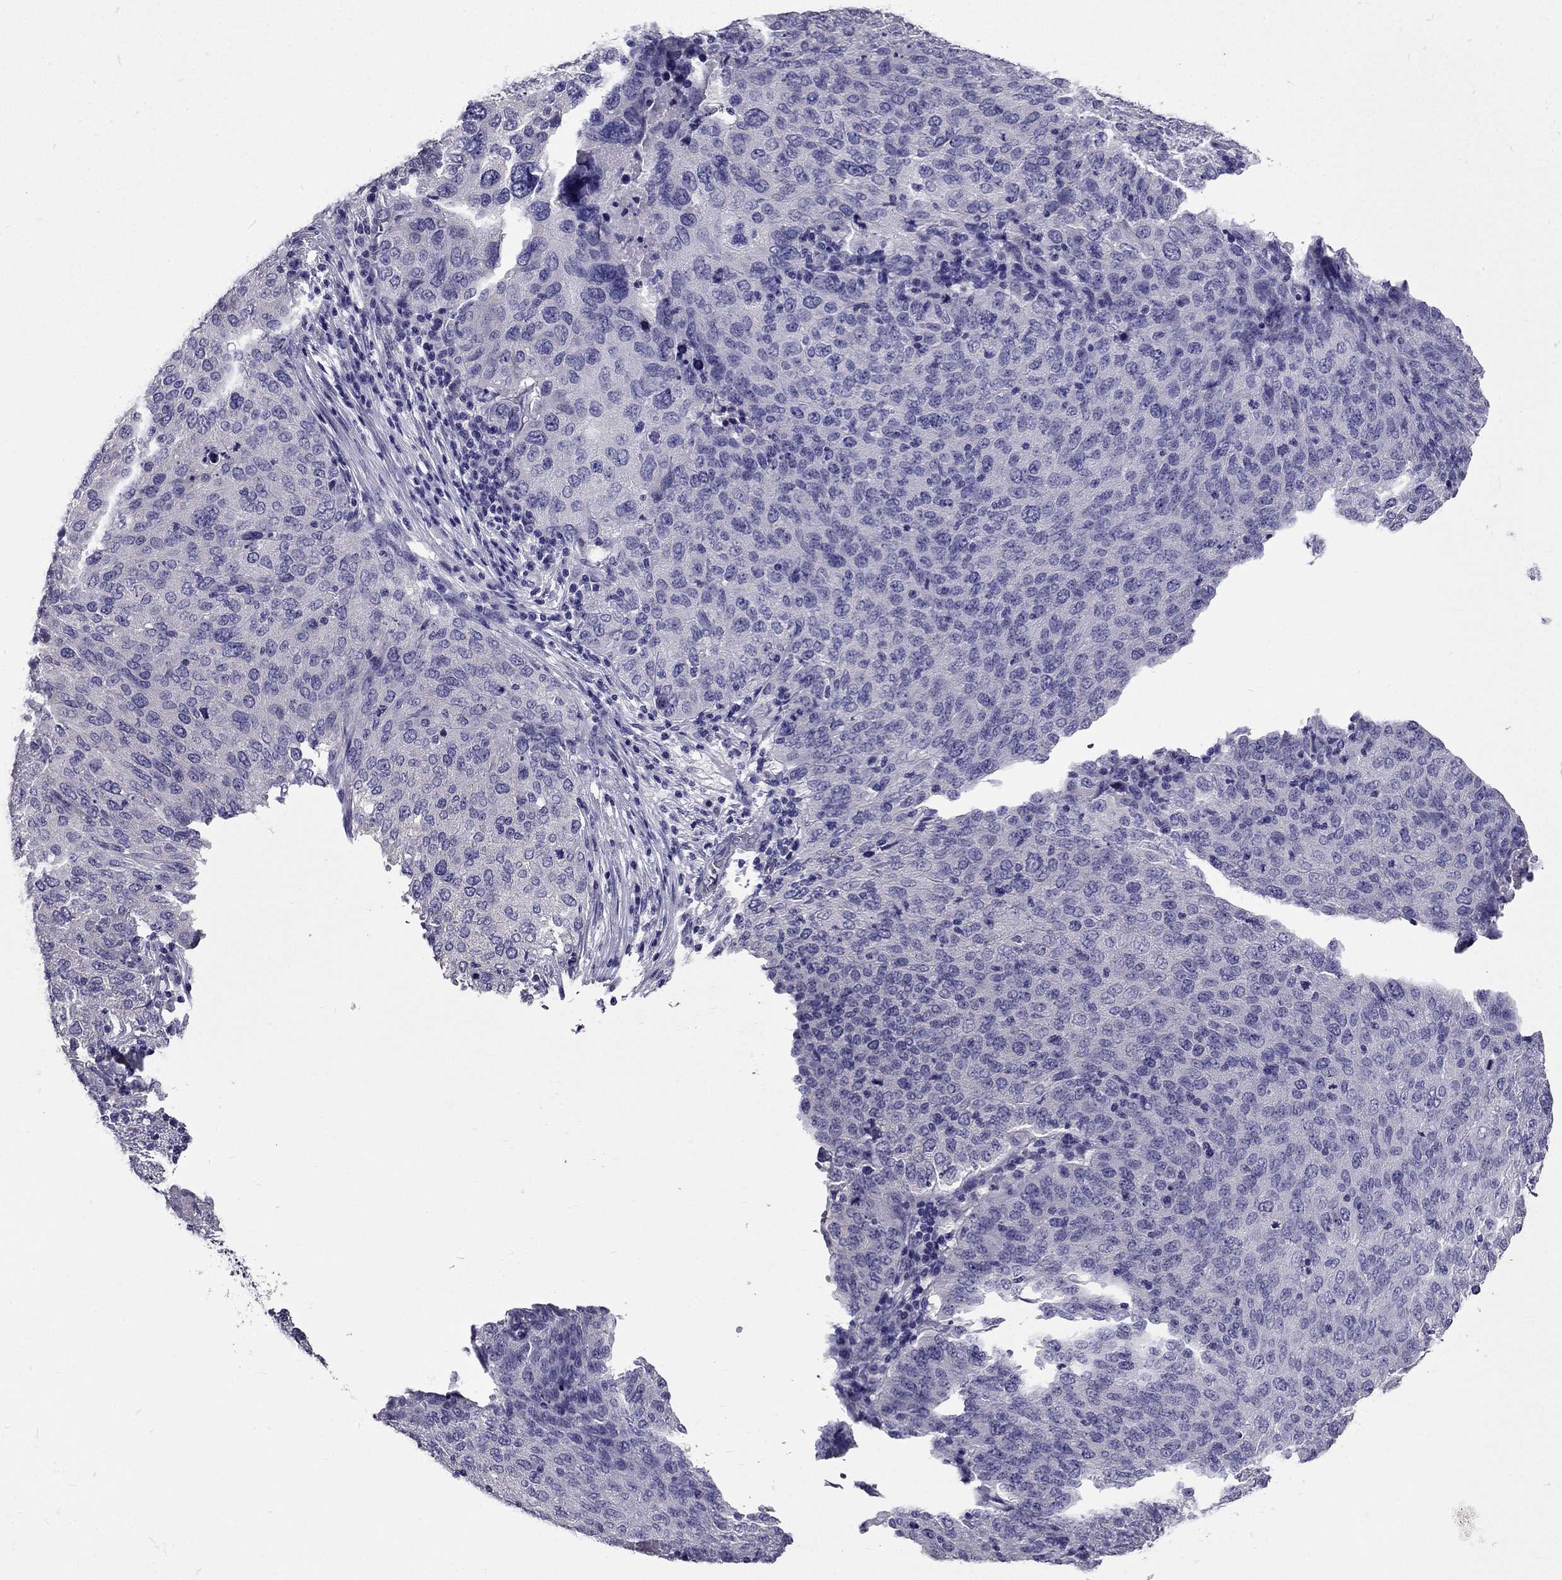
{"staining": {"intensity": "negative", "quantity": "none", "location": "none"}, "tissue": "ovarian cancer", "cell_type": "Tumor cells", "image_type": "cancer", "snomed": [{"axis": "morphology", "description": "Carcinoma, endometroid"}, {"axis": "topography", "description": "Ovary"}], "caption": "IHC photomicrograph of ovarian cancer (endometroid carcinoma) stained for a protein (brown), which exhibits no staining in tumor cells. (DAB IHC visualized using brightfield microscopy, high magnification).", "gene": "ZNF541", "patient": {"sex": "female", "age": 58}}